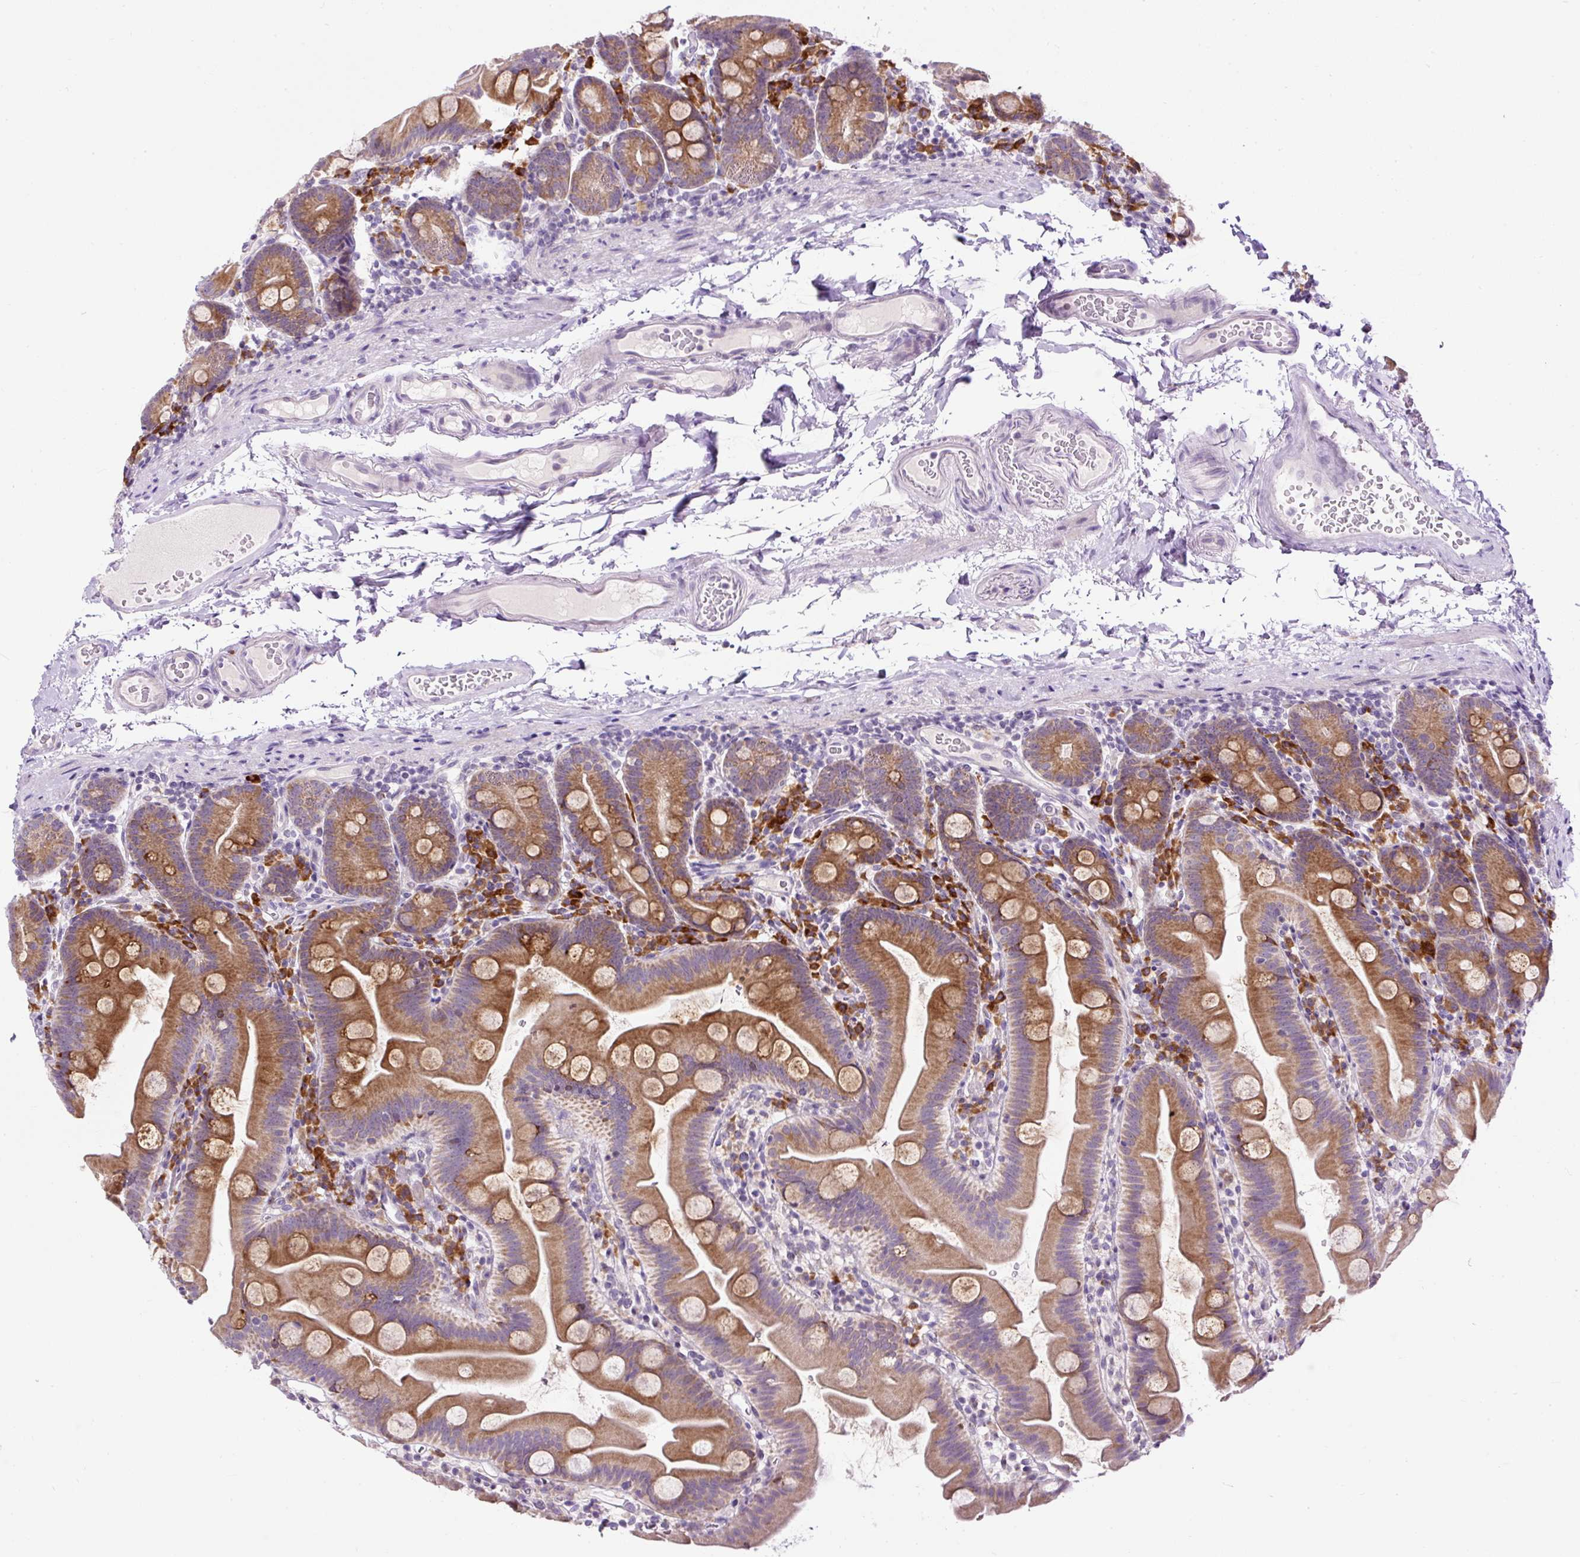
{"staining": {"intensity": "moderate", "quantity": ">75%", "location": "cytoplasmic/membranous"}, "tissue": "small intestine", "cell_type": "Glandular cells", "image_type": "normal", "snomed": [{"axis": "morphology", "description": "Normal tissue, NOS"}, {"axis": "topography", "description": "Small intestine"}], "caption": "About >75% of glandular cells in normal human small intestine show moderate cytoplasmic/membranous protein expression as visualized by brown immunohistochemical staining.", "gene": "FMC1", "patient": {"sex": "female", "age": 68}}